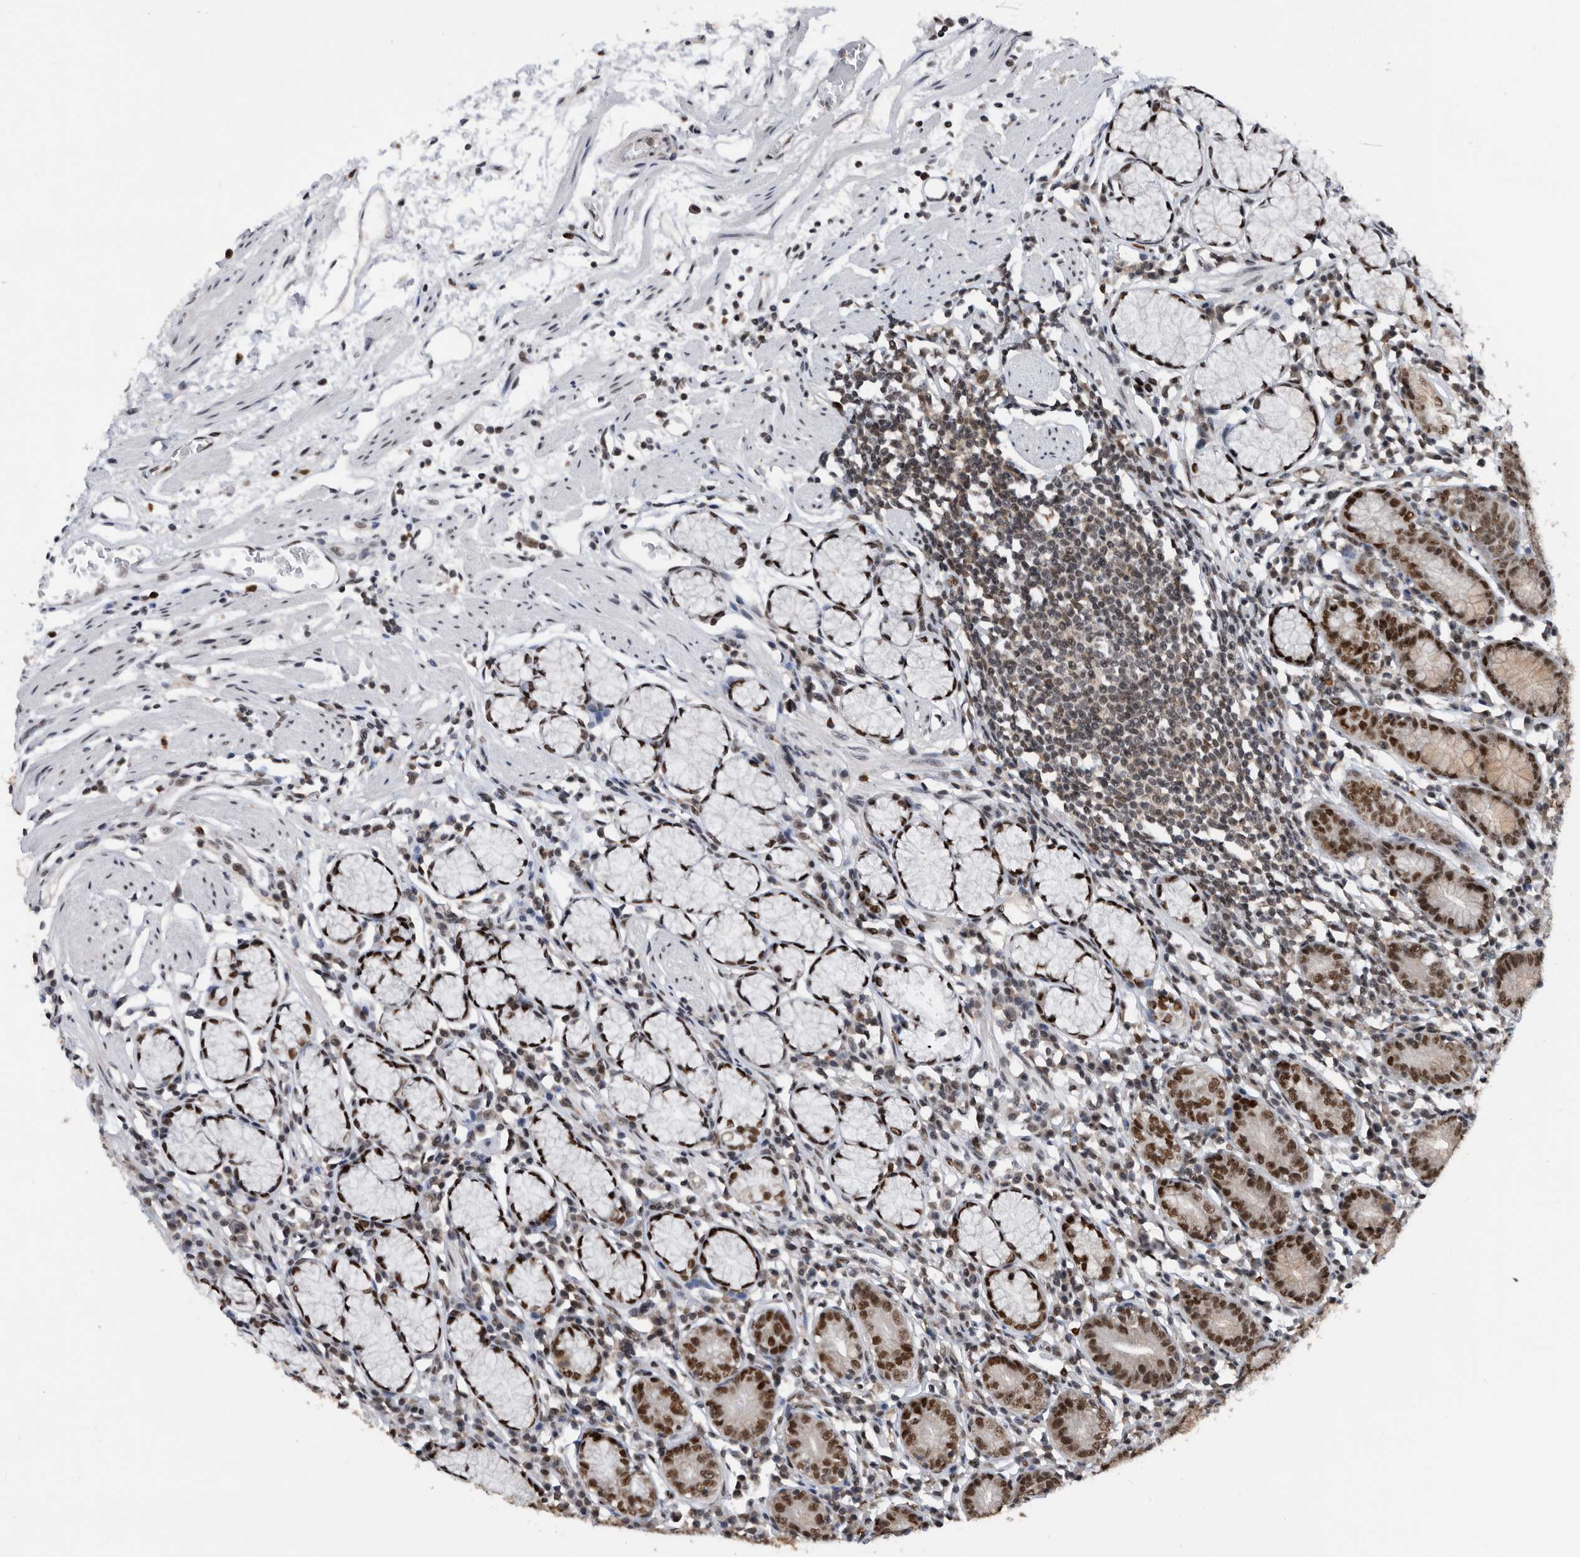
{"staining": {"intensity": "strong", "quantity": ">75%", "location": "nuclear"}, "tissue": "stomach", "cell_type": "Glandular cells", "image_type": "normal", "snomed": [{"axis": "morphology", "description": "Normal tissue, NOS"}, {"axis": "topography", "description": "Stomach"}], "caption": "Protein staining shows strong nuclear positivity in about >75% of glandular cells in normal stomach.", "gene": "ZNF260", "patient": {"sex": "male", "age": 55}}